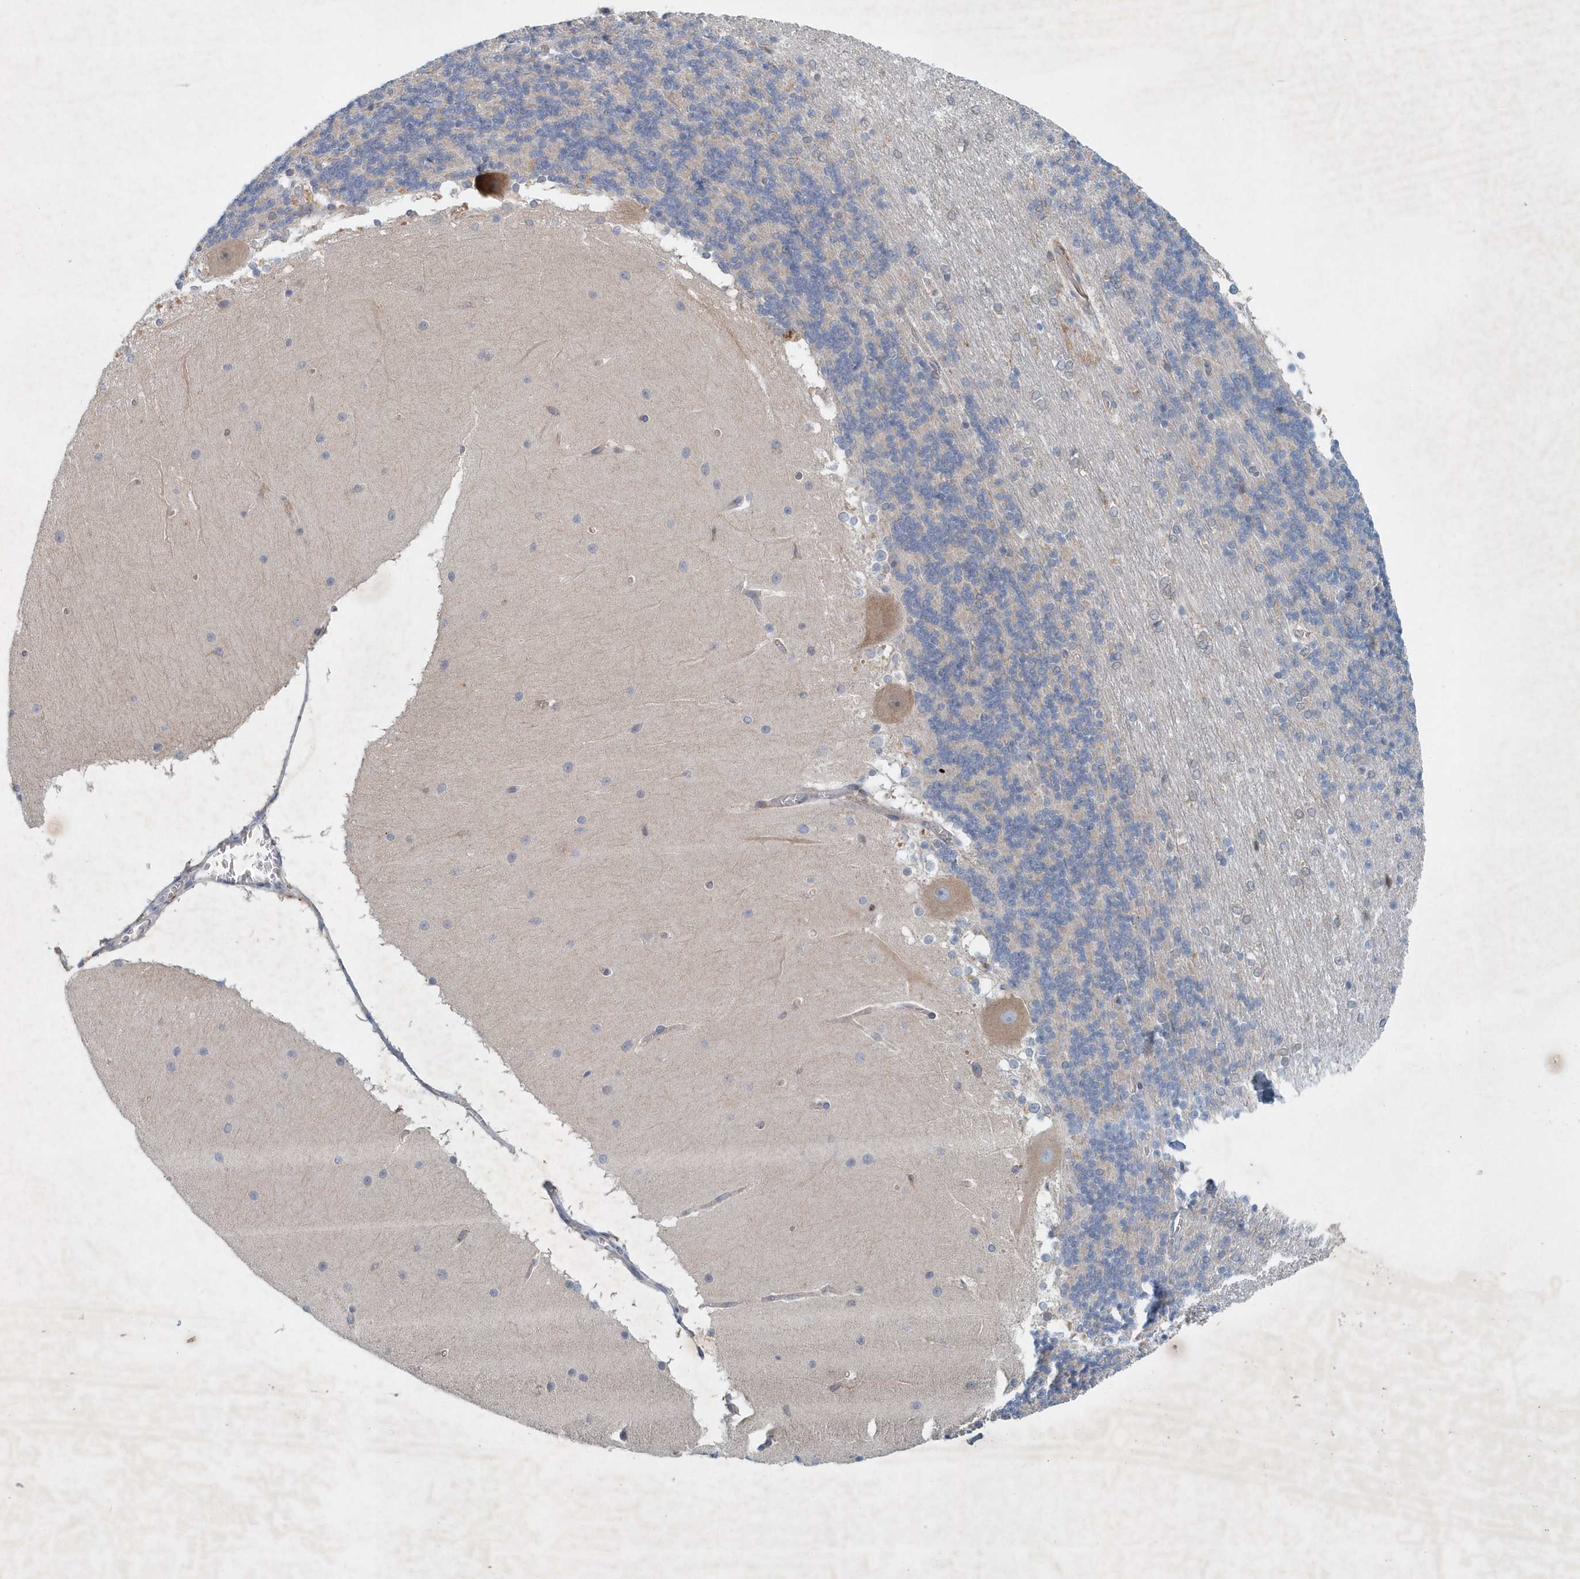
{"staining": {"intensity": "negative", "quantity": "none", "location": "none"}, "tissue": "cerebellum", "cell_type": "Cells in granular layer", "image_type": "normal", "snomed": [{"axis": "morphology", "description": "Normal tissue, NOS"}, {"axis": "topography", "description": "Cerebellum"}], "caption": "The image shows no staining of cells in granular layer in unremarkable cerebellum.", "gene": "P2RY10", "patient": {"sex": "female", "age": 19}}